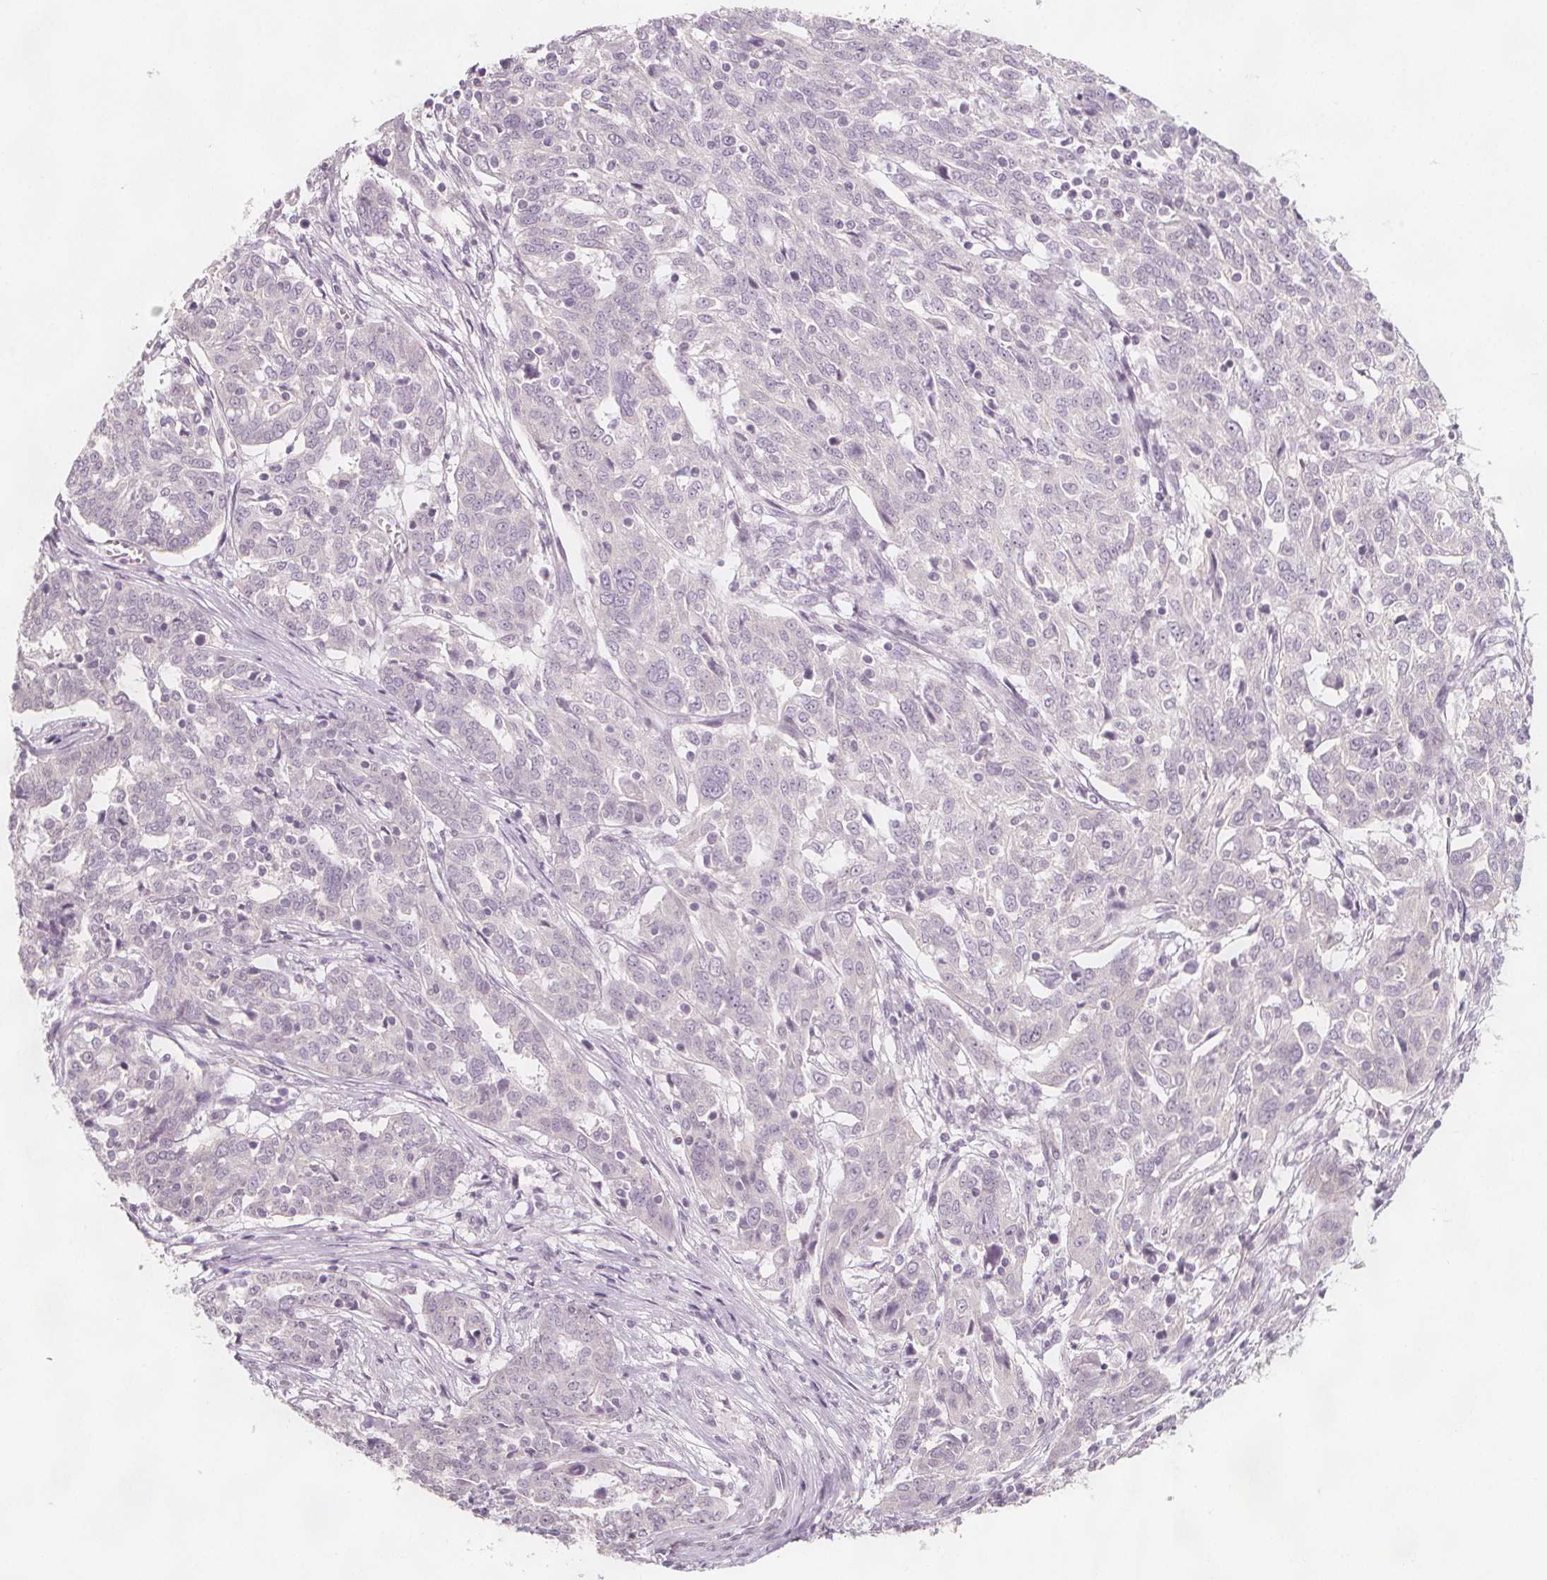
{"staining": {"intensity": "negative", "quantity": "none", "location": "none"}, "tissue": "ovarian cancer", "cell_type": "Tumor cells", "image_type": "cancer", "snomed": [{"axis": "morphology", "description": "Cystadenocarcinoma, serous, NOS"}, {"axis": "topography", "description": "Ovary"}], "caption": "This is a photomicrograph of immunohistochemistry (IHC) staining of serous cystadenocarcinoma (ovarian), which shows no positivity in tumor cells.", "gene": "C1orf167", "patient": {"sex": "female", "age": 67}}